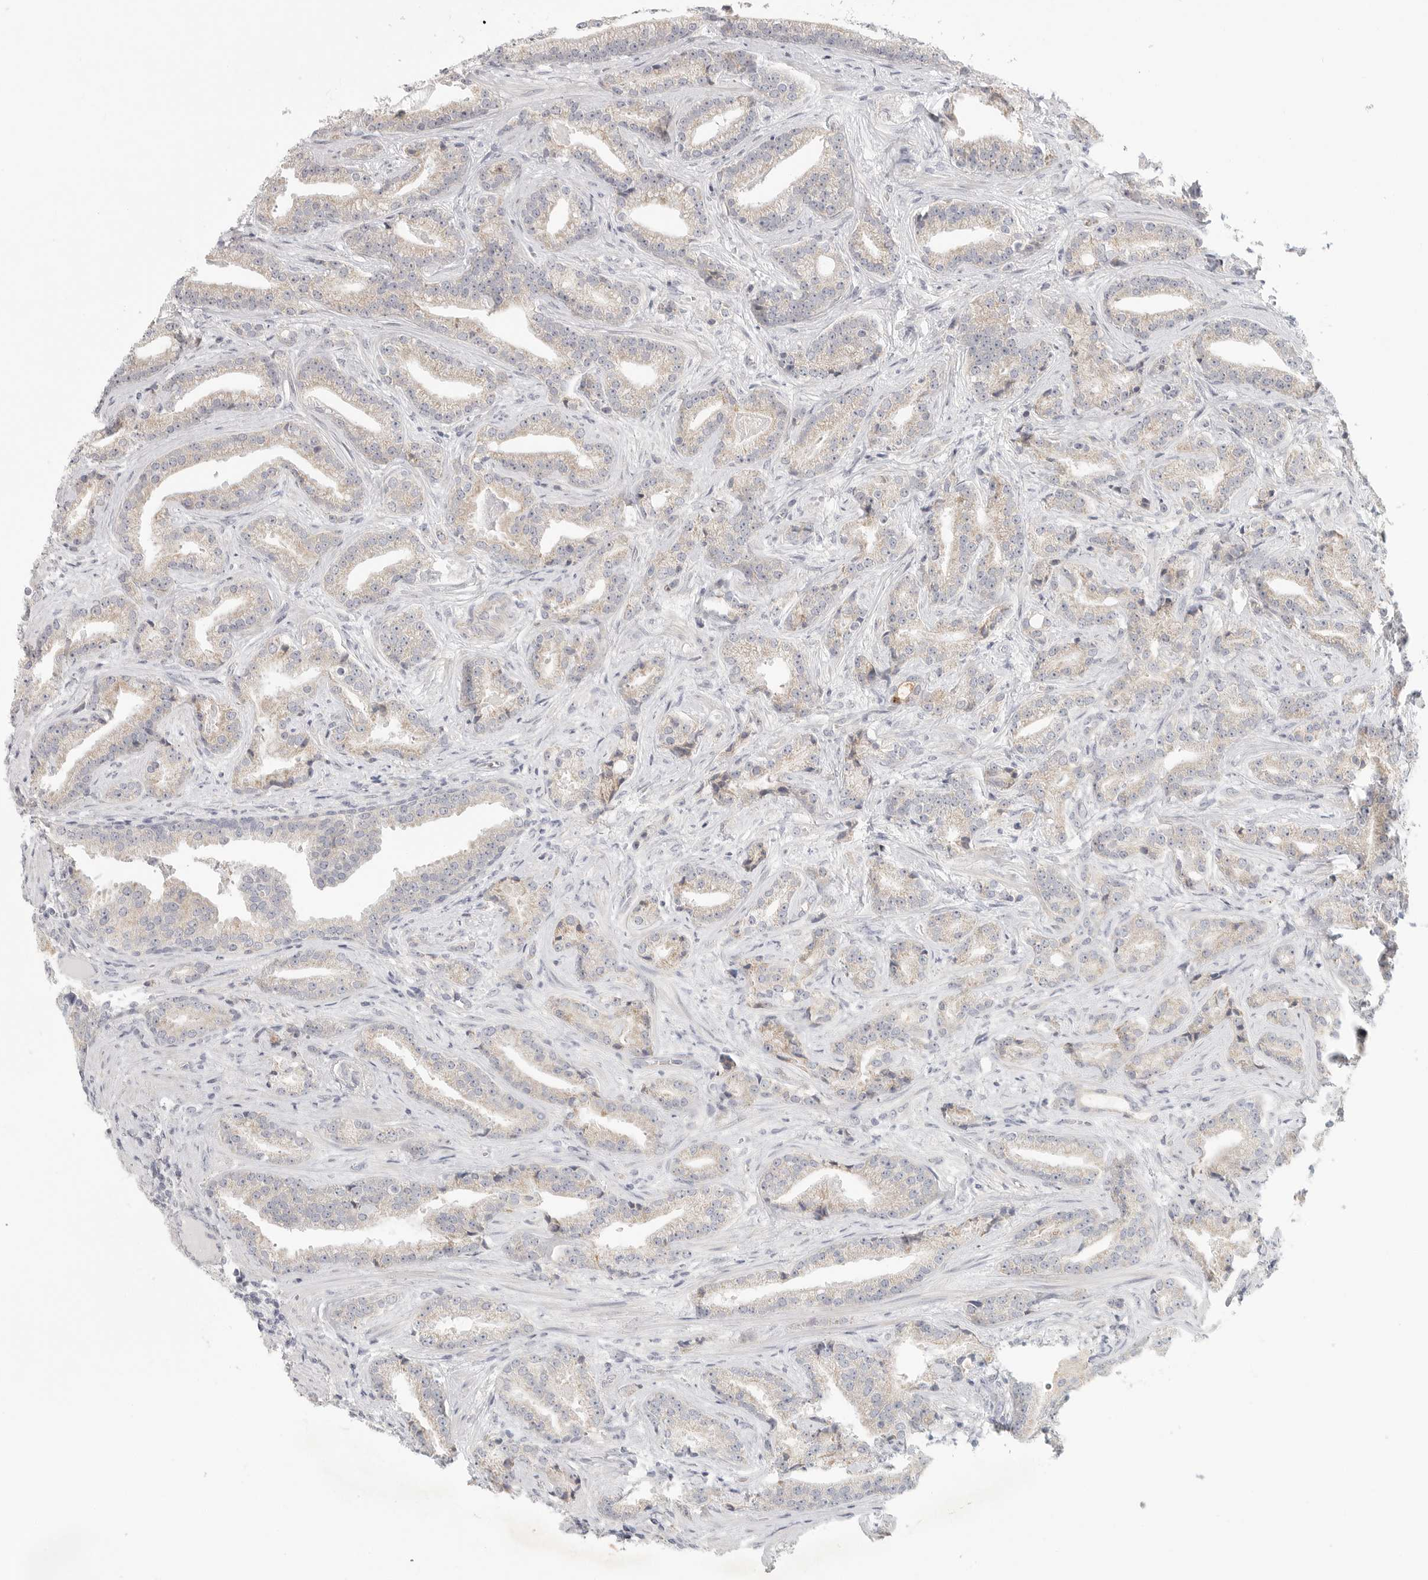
{"staining": {"intensity": "weak", "quantity": "25%-75%", "location": "cytoplasmic/membranous"}, "tissue": "prostate cancer", "cell_type": "Tumor cells", "image_type": "cancer", "snomed": [{"axis": "morphology", "description": "Adenocarcinoma, Low grade"}, {"axis": "topography", "description": "Prostate"}], "caption": "Immunohistochemical staining of human adenocarcinoma (low-grade) (prostate) exhibits weak cytoplasmic/membranous protein staining in about 25%-75% of tumor cells.", "gene": "SLC25A36", "patient": {"sex": "male", "age": 67}}